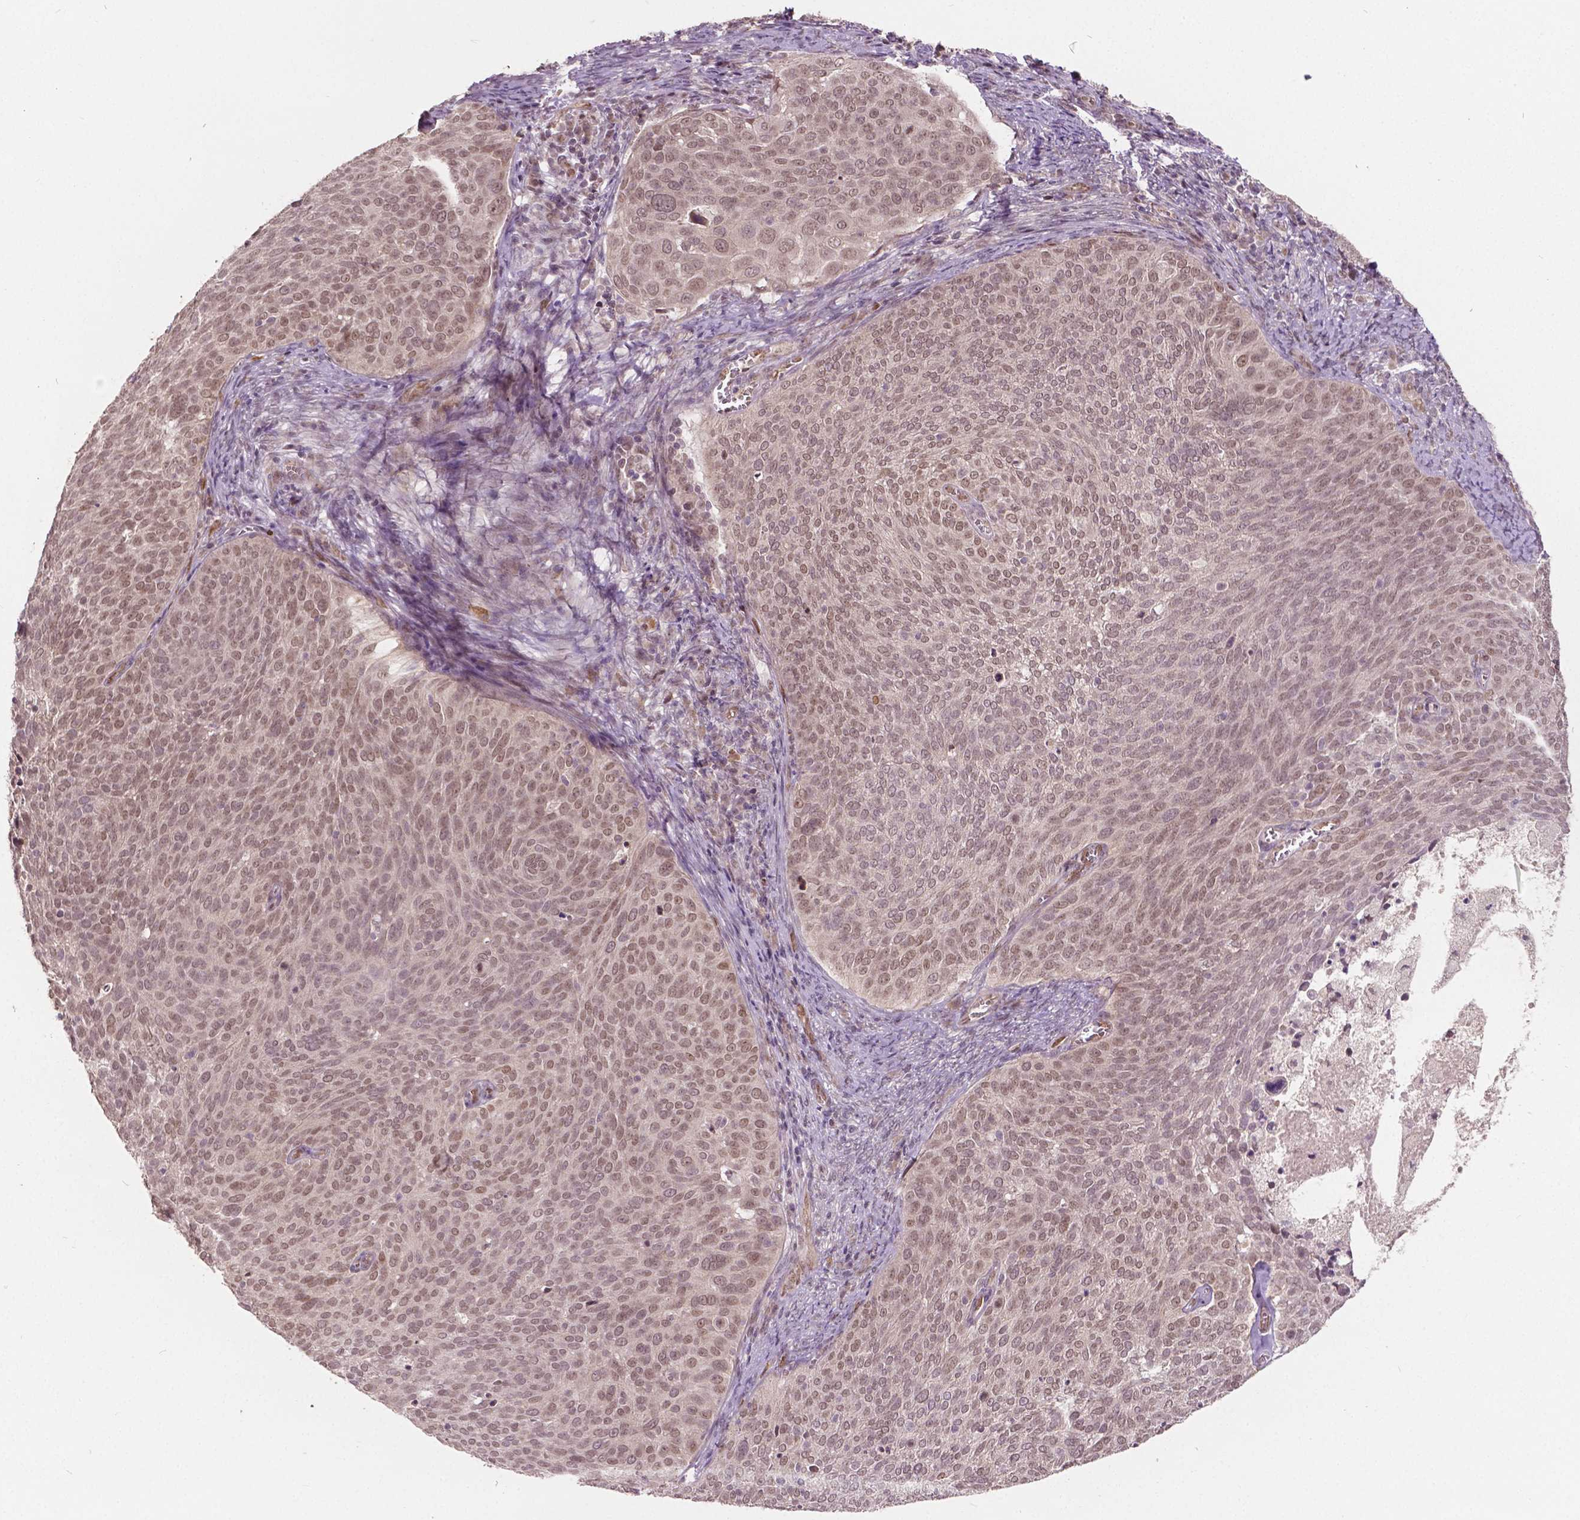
{"staining": {"intensity": "weak", "quantity": "25%-75%", "location": "nuclear"}, "tissue": "cervical cancer", "cell_type": "Tumor cells", "image_type": "cancer", "snomed": [{"axis": "morphology", "description": "Squamous cell carcinoma, NOS"}, {"axis": "topography", "description": "Cervix"}], "caption": "Protein positivity by IHC shows weak nuclear positivity in approximately 25%-75% of tumor cells in cervical cancer (squamous cell carcinoma).", "gene": "HMBOX1", "patient": {"sex": "female", "age": 39}}